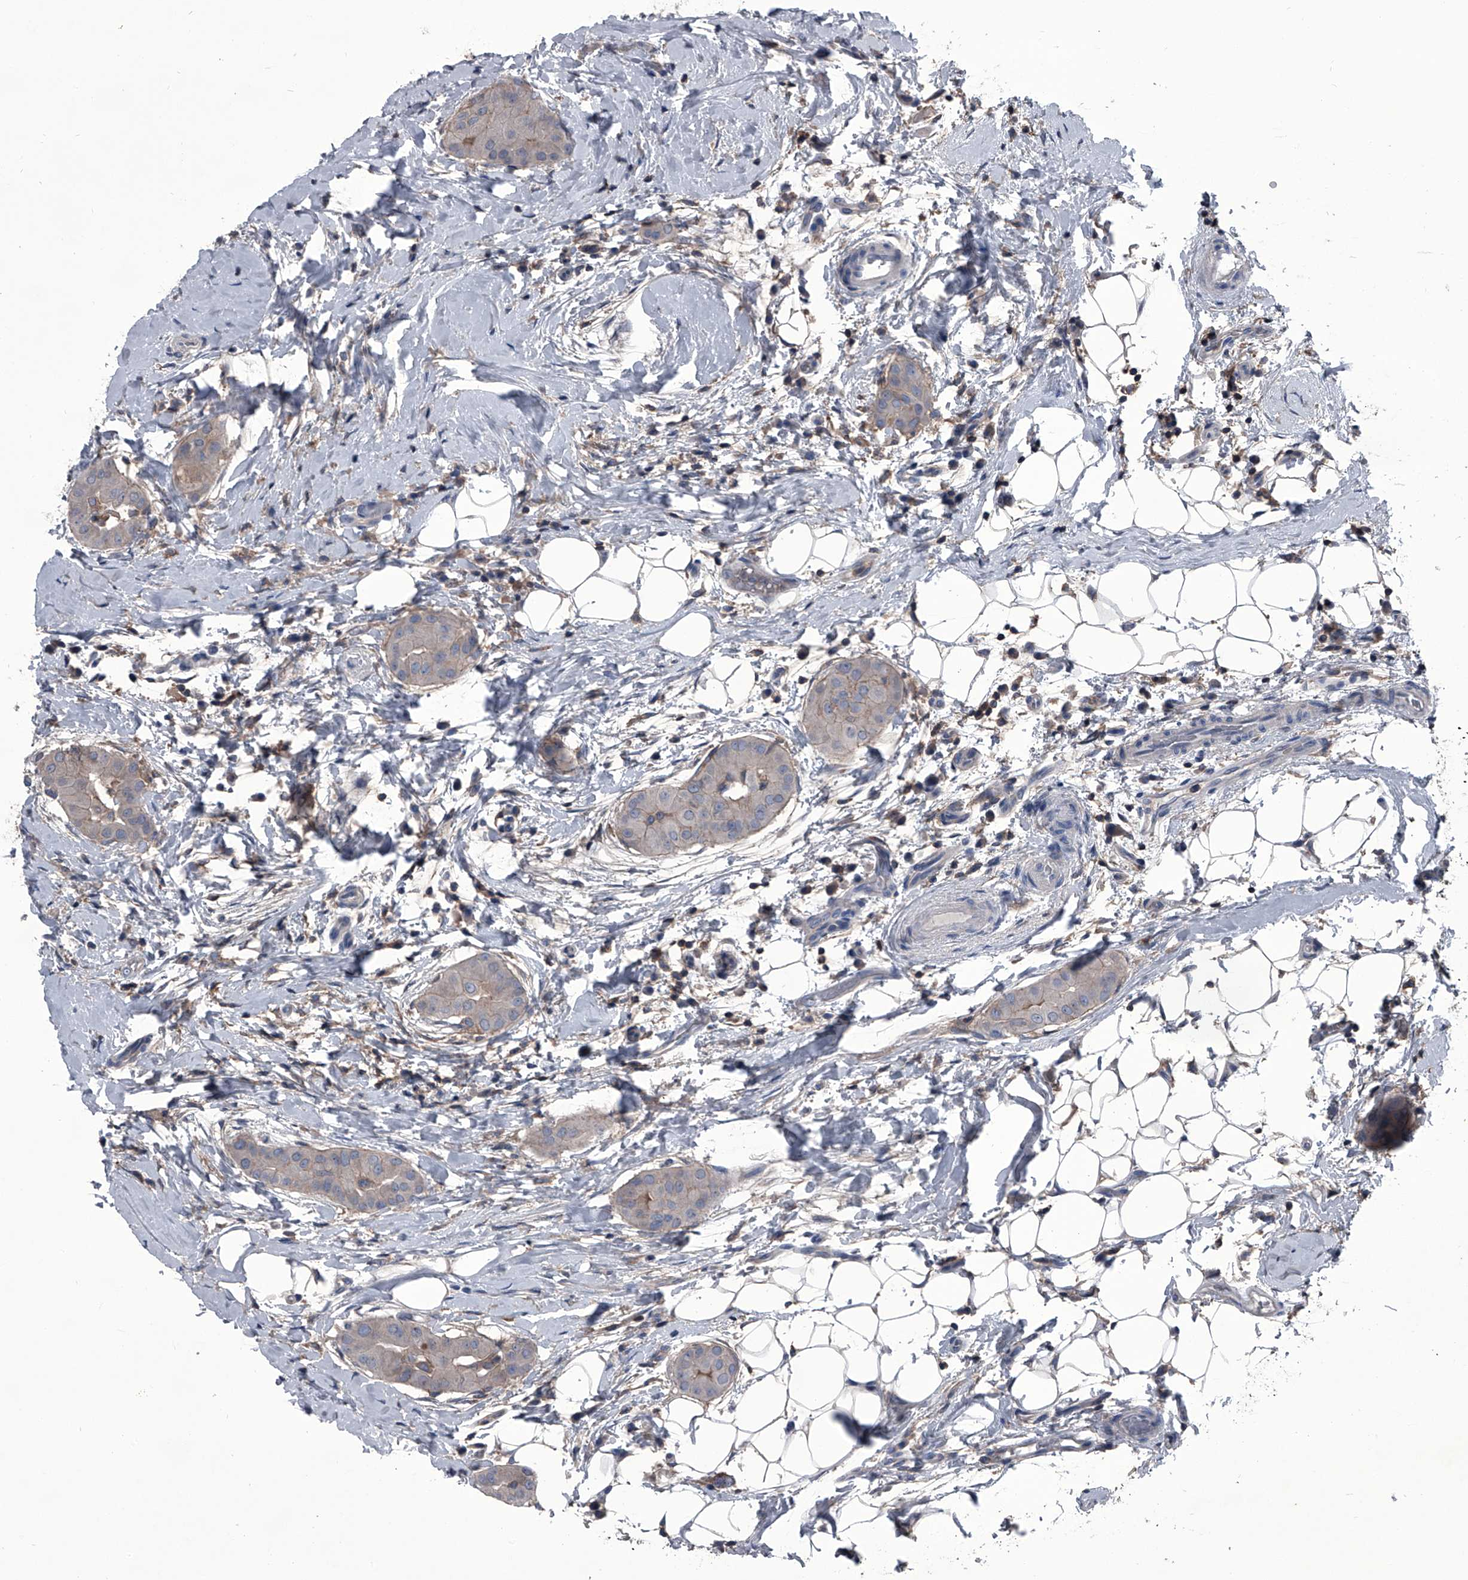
{"staining": {"intensity": "negative", "quantity": "none", "location": "none"}, "tissue": "thyroid cancer", "cell_type": "Tumor cells", "image_type": "cancer", "snomed": [{"axis": "morphology", "description": "Papillary adenocarcinoma, NOS"}, {"axis": "topography", "description": "Thyroid gland"}], "caption": "A photomicrograph of thyroid papillary adenocarcinoma stained for a protein exhibits no brown staining in tumor cells.", "gene": "PIP5K1A", "patient": {"sex": "male", "age": 33}}